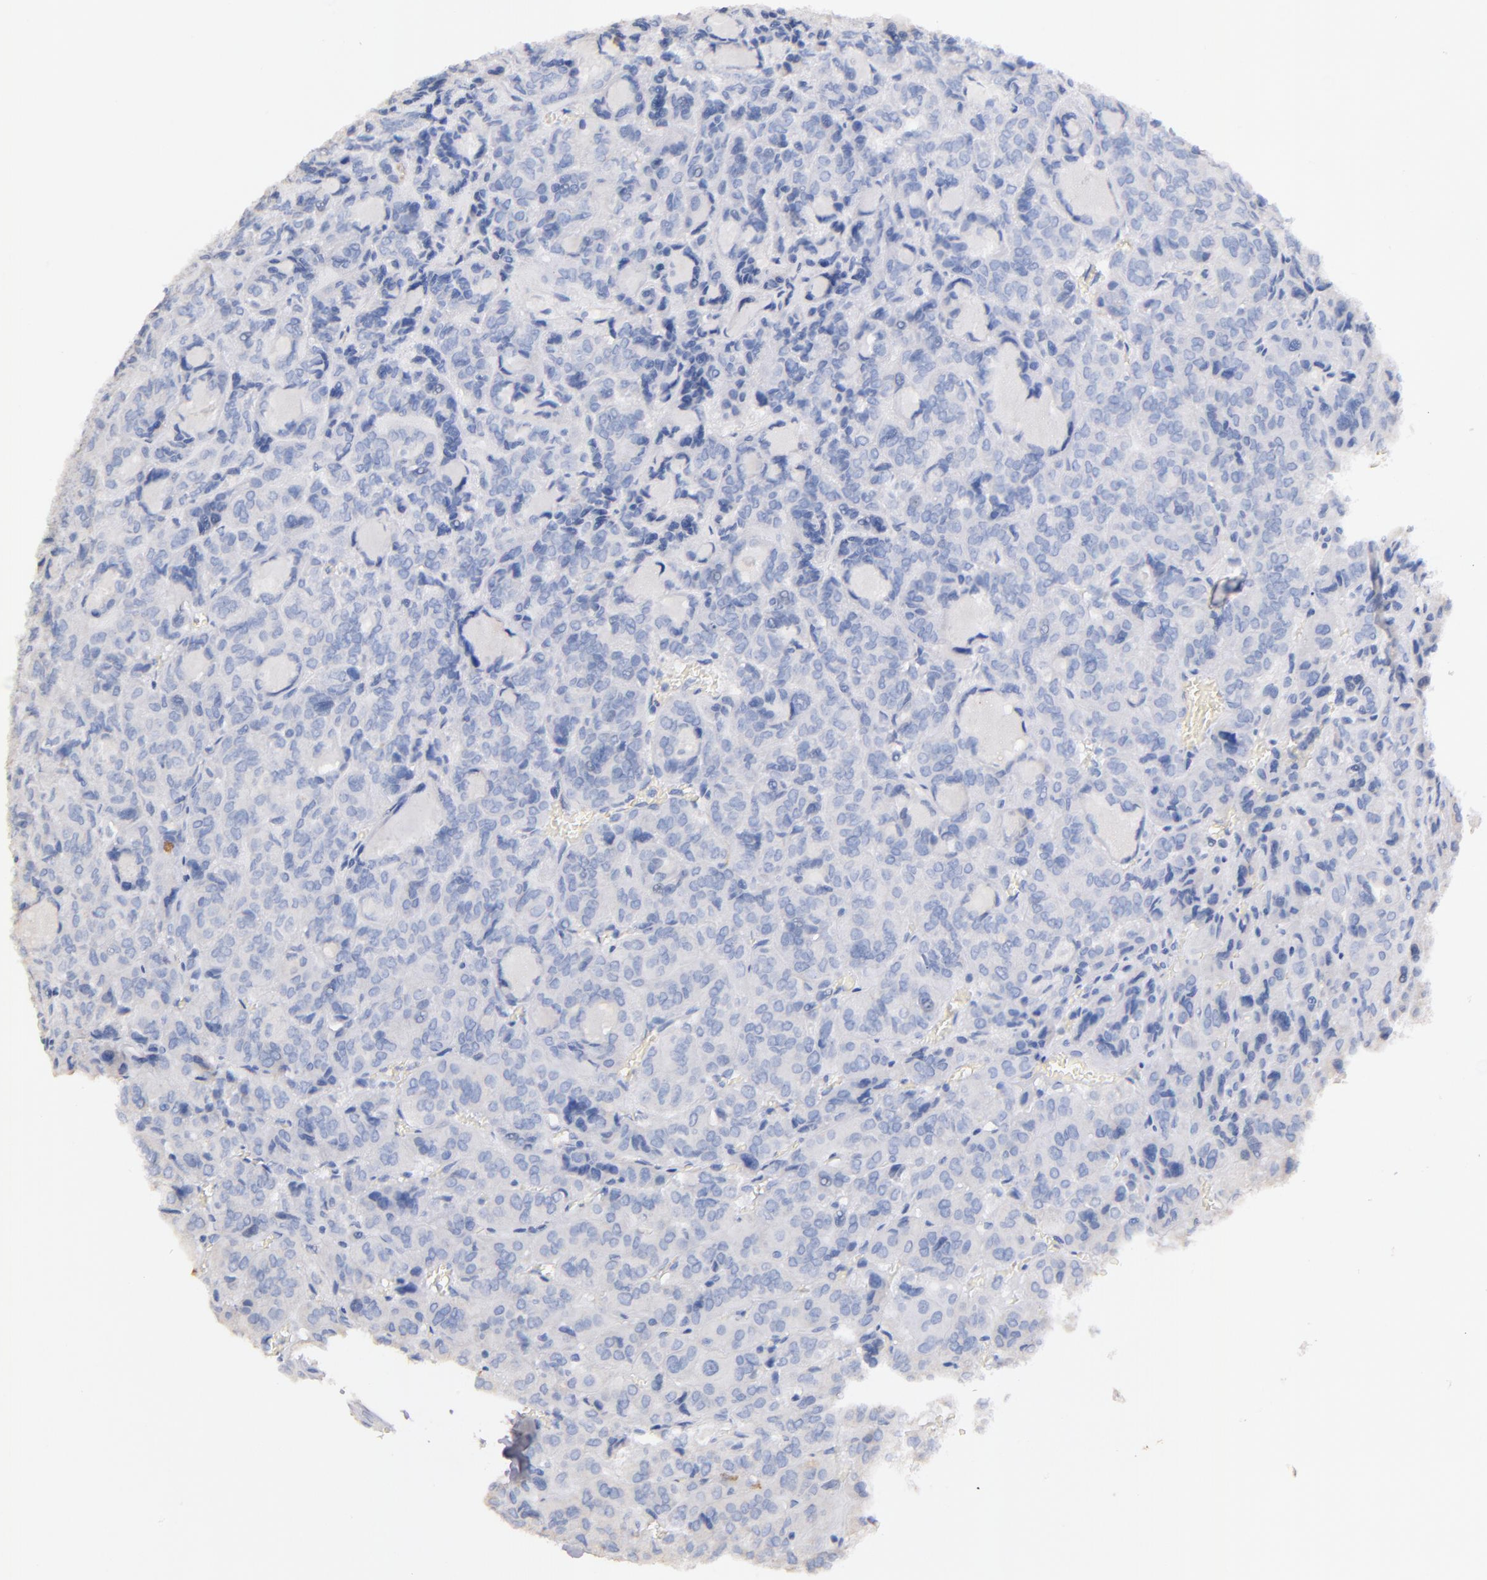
{"staining": {"intensity": "negative", "quantity": "none", "location": "none"}, "tissue": "thyroid cancer", "cell_type": "Tumor cells", "image_type": "cancer", "snomed": [{"axis": "morphology", "description": "Follicular adenoma carcinoma, NOS"}, {"axis": "topography", "description": "Thyroid gland"}], "caption": "Human follicular adenoma carcinoma (thyroid) stained for a protein using immunohistochemistry shows no expression in tumor cells.", "gene": "KIT", "patient": {"sex": "female", "age": 71}}